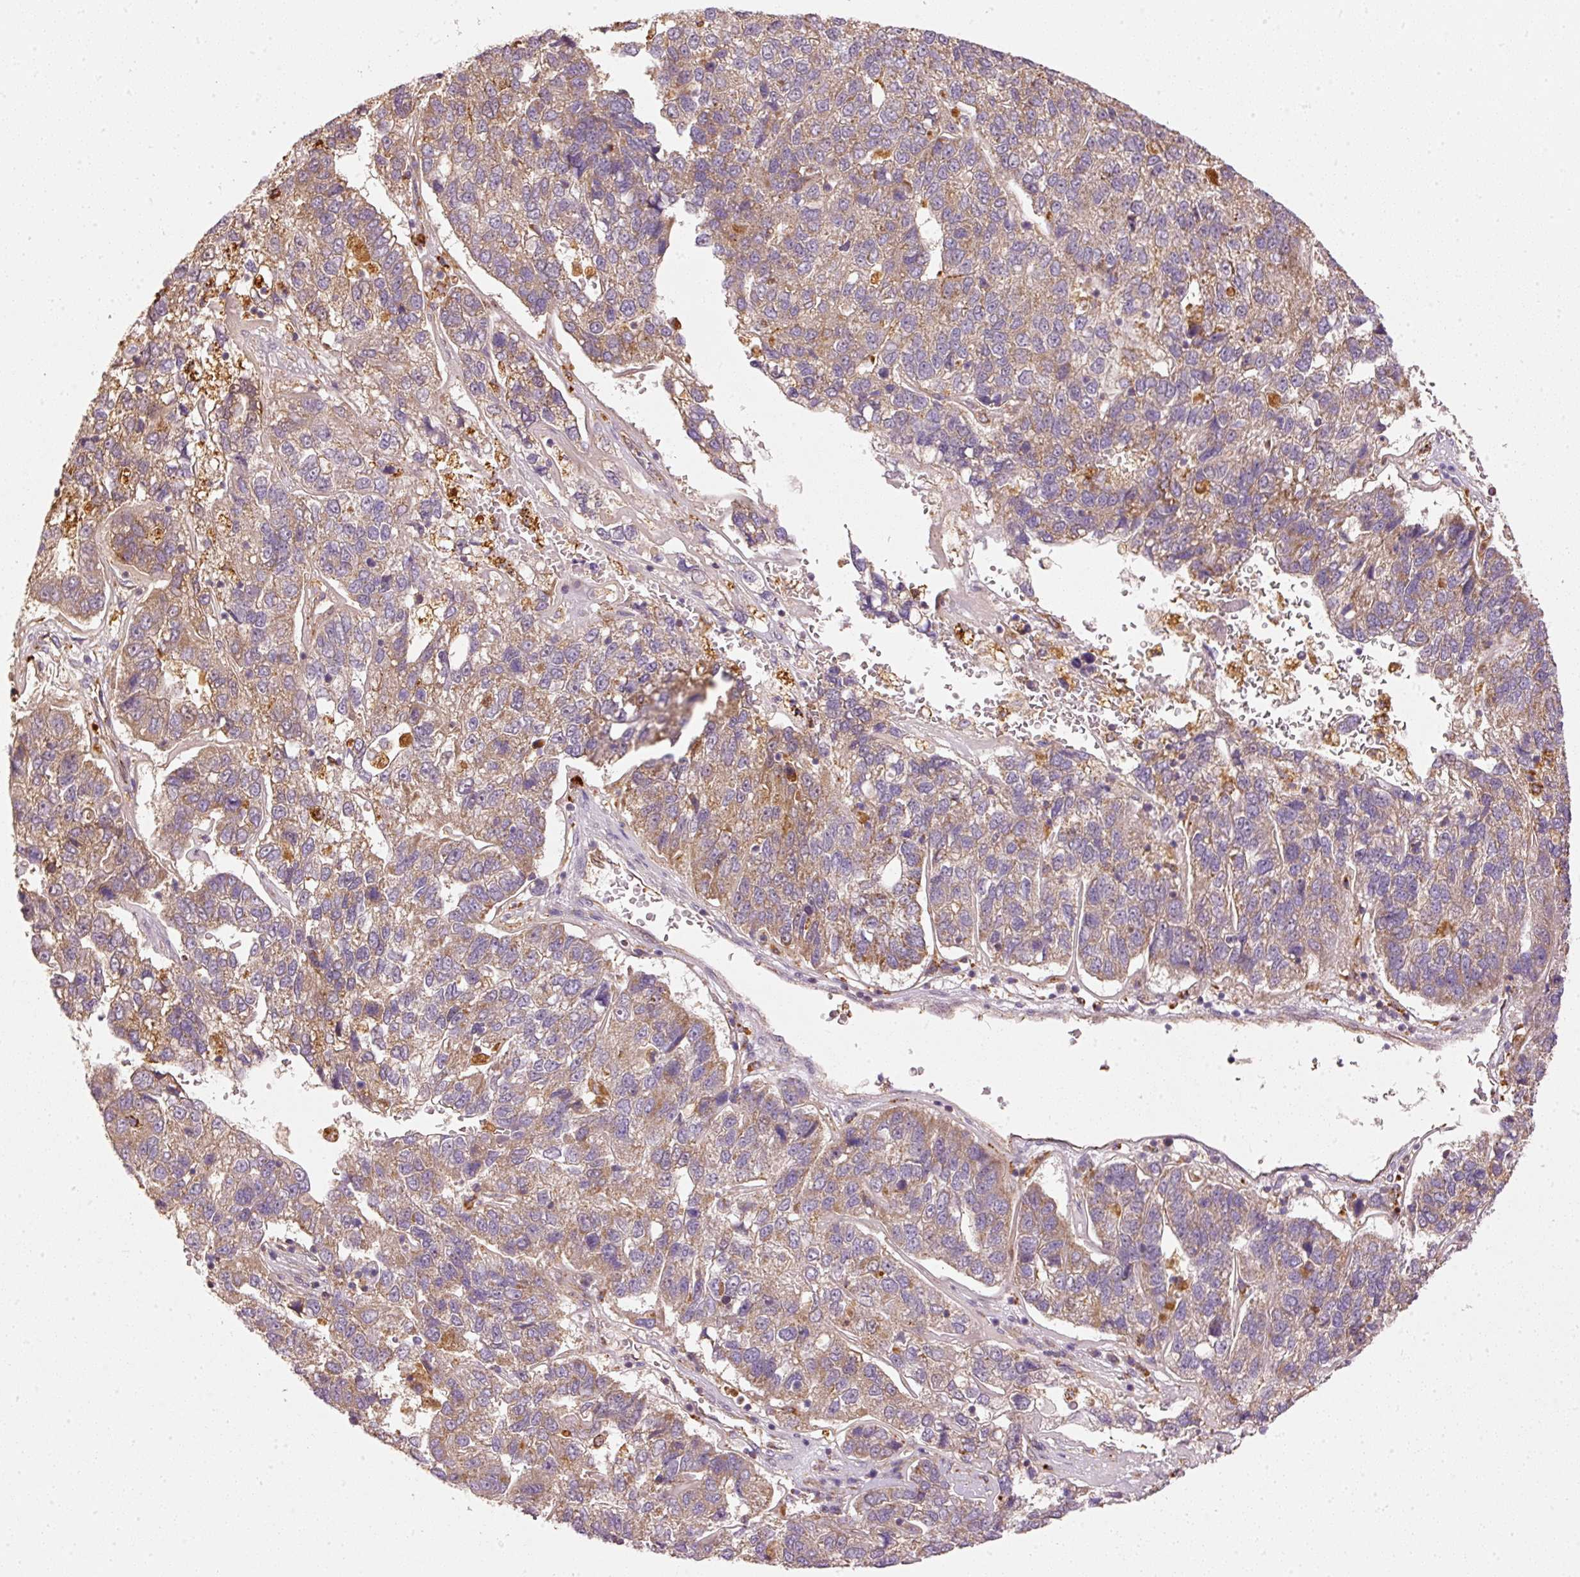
{"staining": {"intensity": "moderate", "quantity": "25%-75%", "location": "cytoplasmic/membranous"}, "tissue": "pancreatic cancer", "cell_type": "Tumor cells", "image_type": "cancer", "snomed": [{"axis": "morphology", "description": "Adenocarcinoma, NOS"}, {"axis": "topography", "description": "Pancreas"}], "caption": "A micrograph of pancreatic cancer (adenocarcinoma) stained for a protein exhibits moderate cytoplasmic/membranous brown staining in tumor cells.", "gene": "MTHFD1L", "patient": {"sex": "female", "age": 61}}